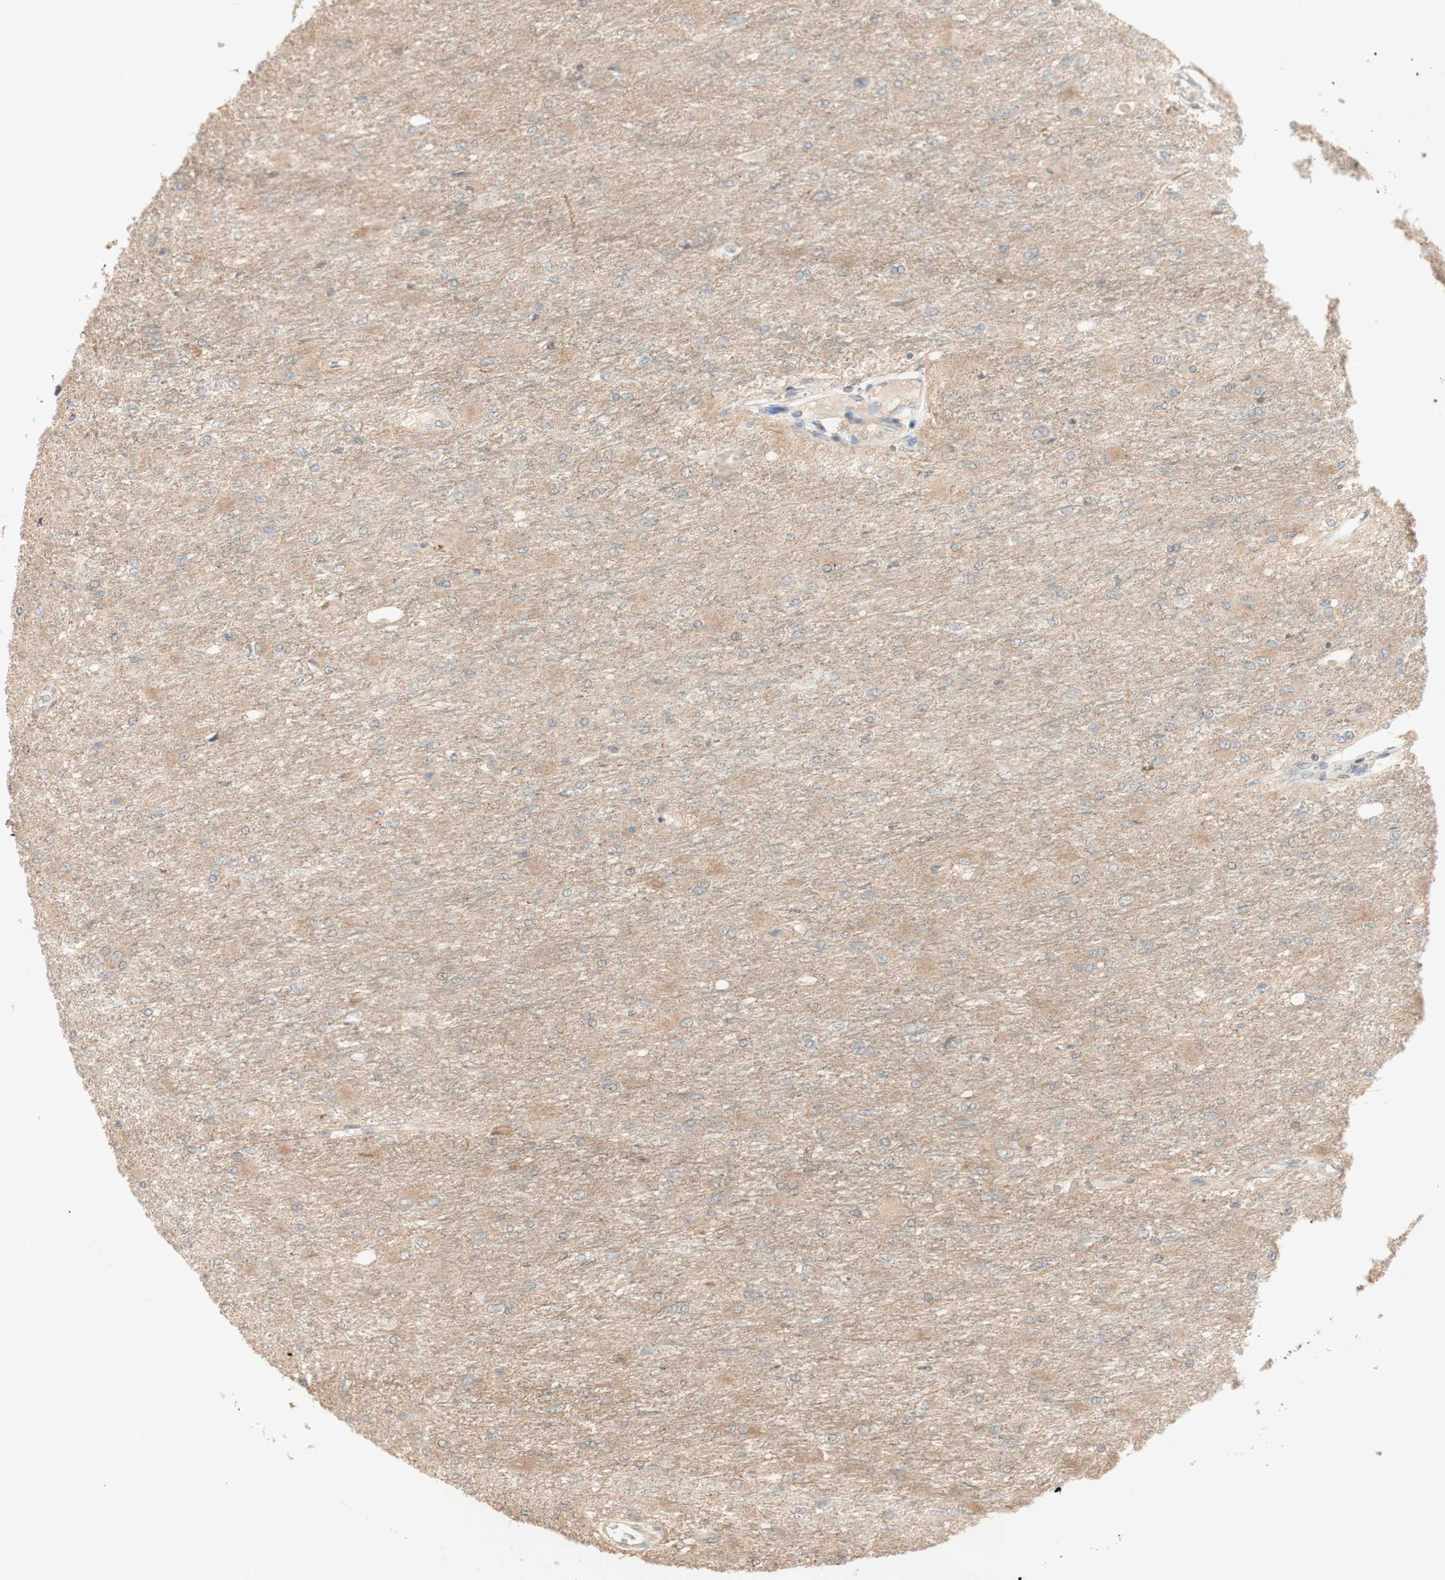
{"staining": {"intensity": "weak", "quantity": ">75%", "location": "cytoplasmic/membranous"}, "tissue": "glioma", "cell_type": "Tumor cells", "image_type": "cancer", "snomed": [{"axis": "morphology", "description": "Glioma, malignant, High grade"}, {"axis": "topography", "description": "Cerebral cortex"}], "caption": "Immunohistochemical staining of human malignant glioma (high-grade) shows low levels of weak cytoplasmic/membranous protein staining in approximately >75% of tumor cells. (DAB (3,3'-diaminobenzidine) IHC with brightfield microscopy, high magnification).", "gene": "CLCN2", "patient": {"sex": "female", "age": 36}}